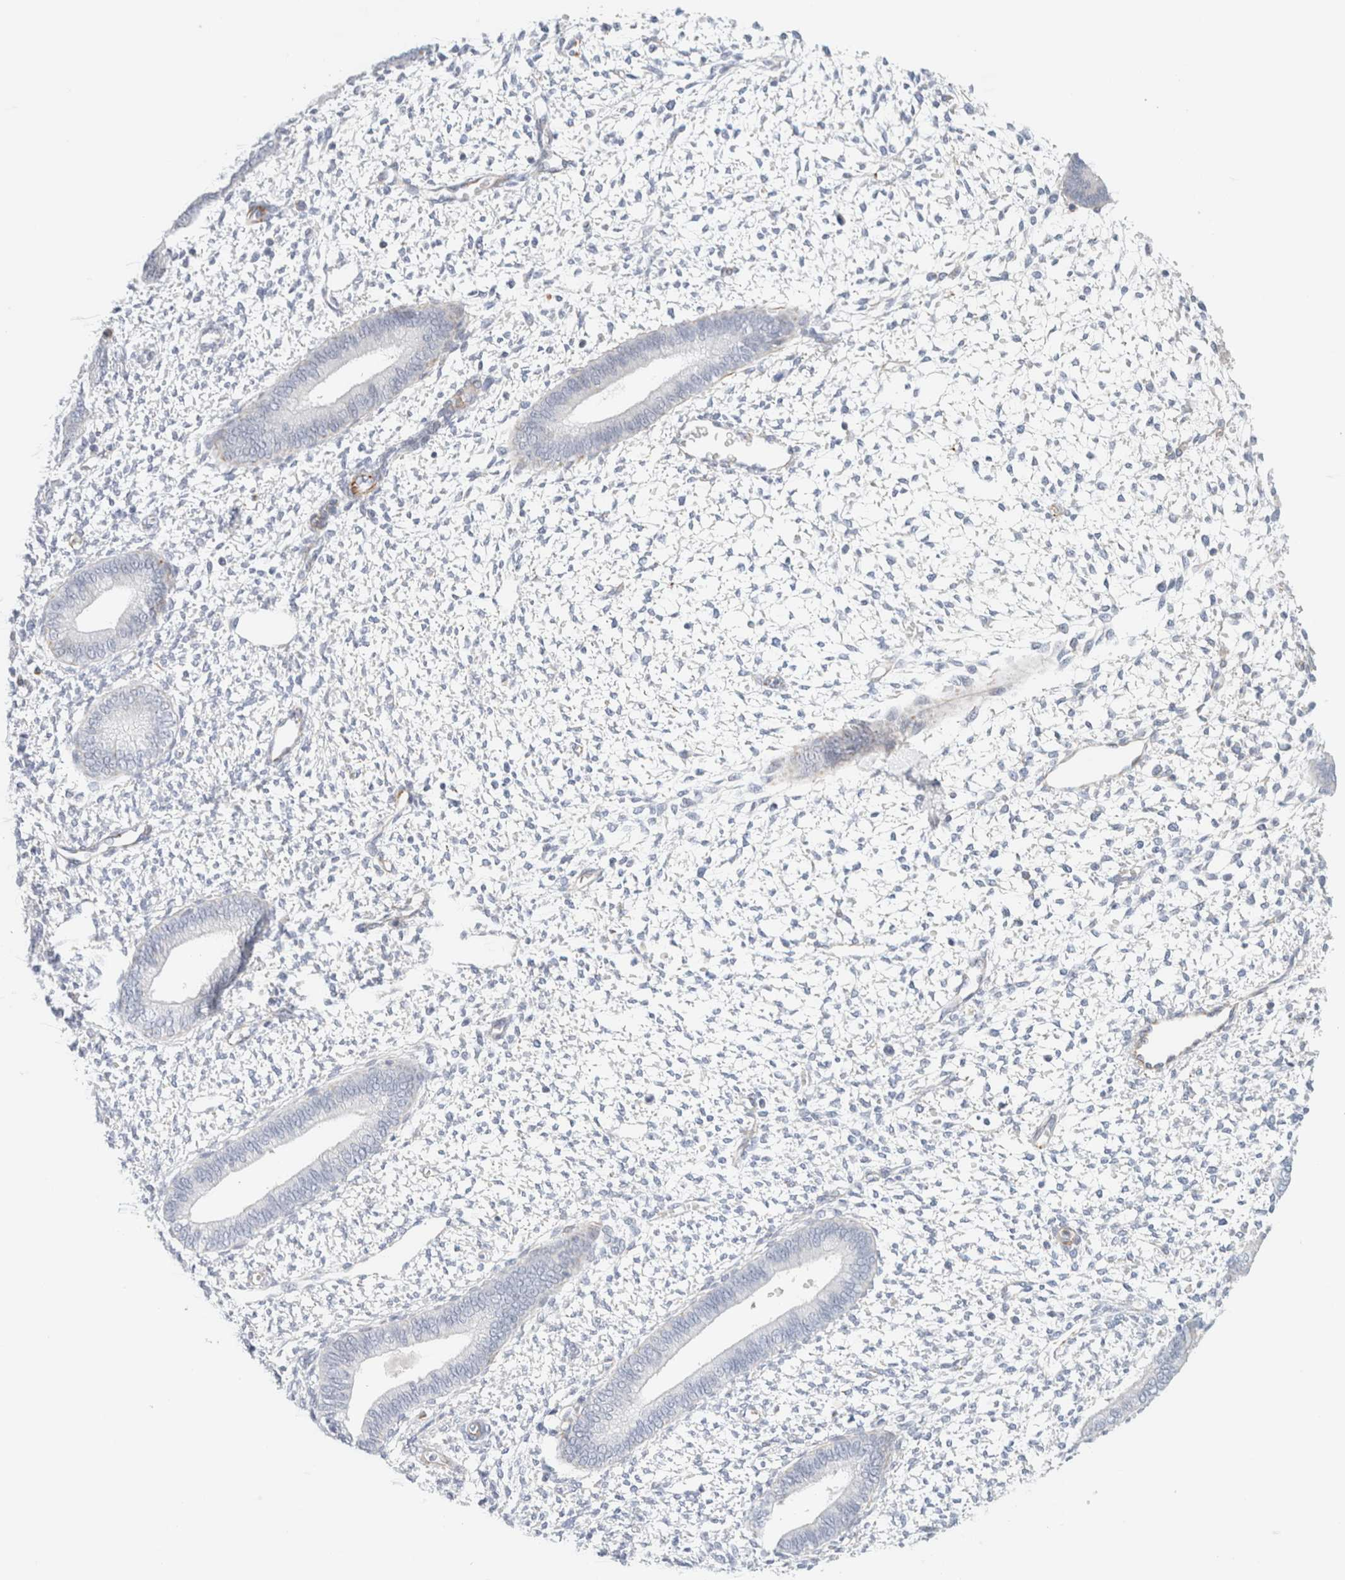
{"staining": {"intensity": "negative", "quantity": "none", "location": "none"}, "tissue": "endometrium", "cell_type": "Cells in endometrial stroma", "image_type": "normal", "snomed": [{"axis": "morphology", "description": "Normal tissue, NOS"}, {"axis": "topography", "description": "Endometrium"}], "caption": "A high-resolution photomicrograph shows IHC staining of benign endometrium, which shows no significant positivity in cells in endometrial stroma.", "gene": "SLC25A48", "patient": {"sex": "female", "age": 46}}